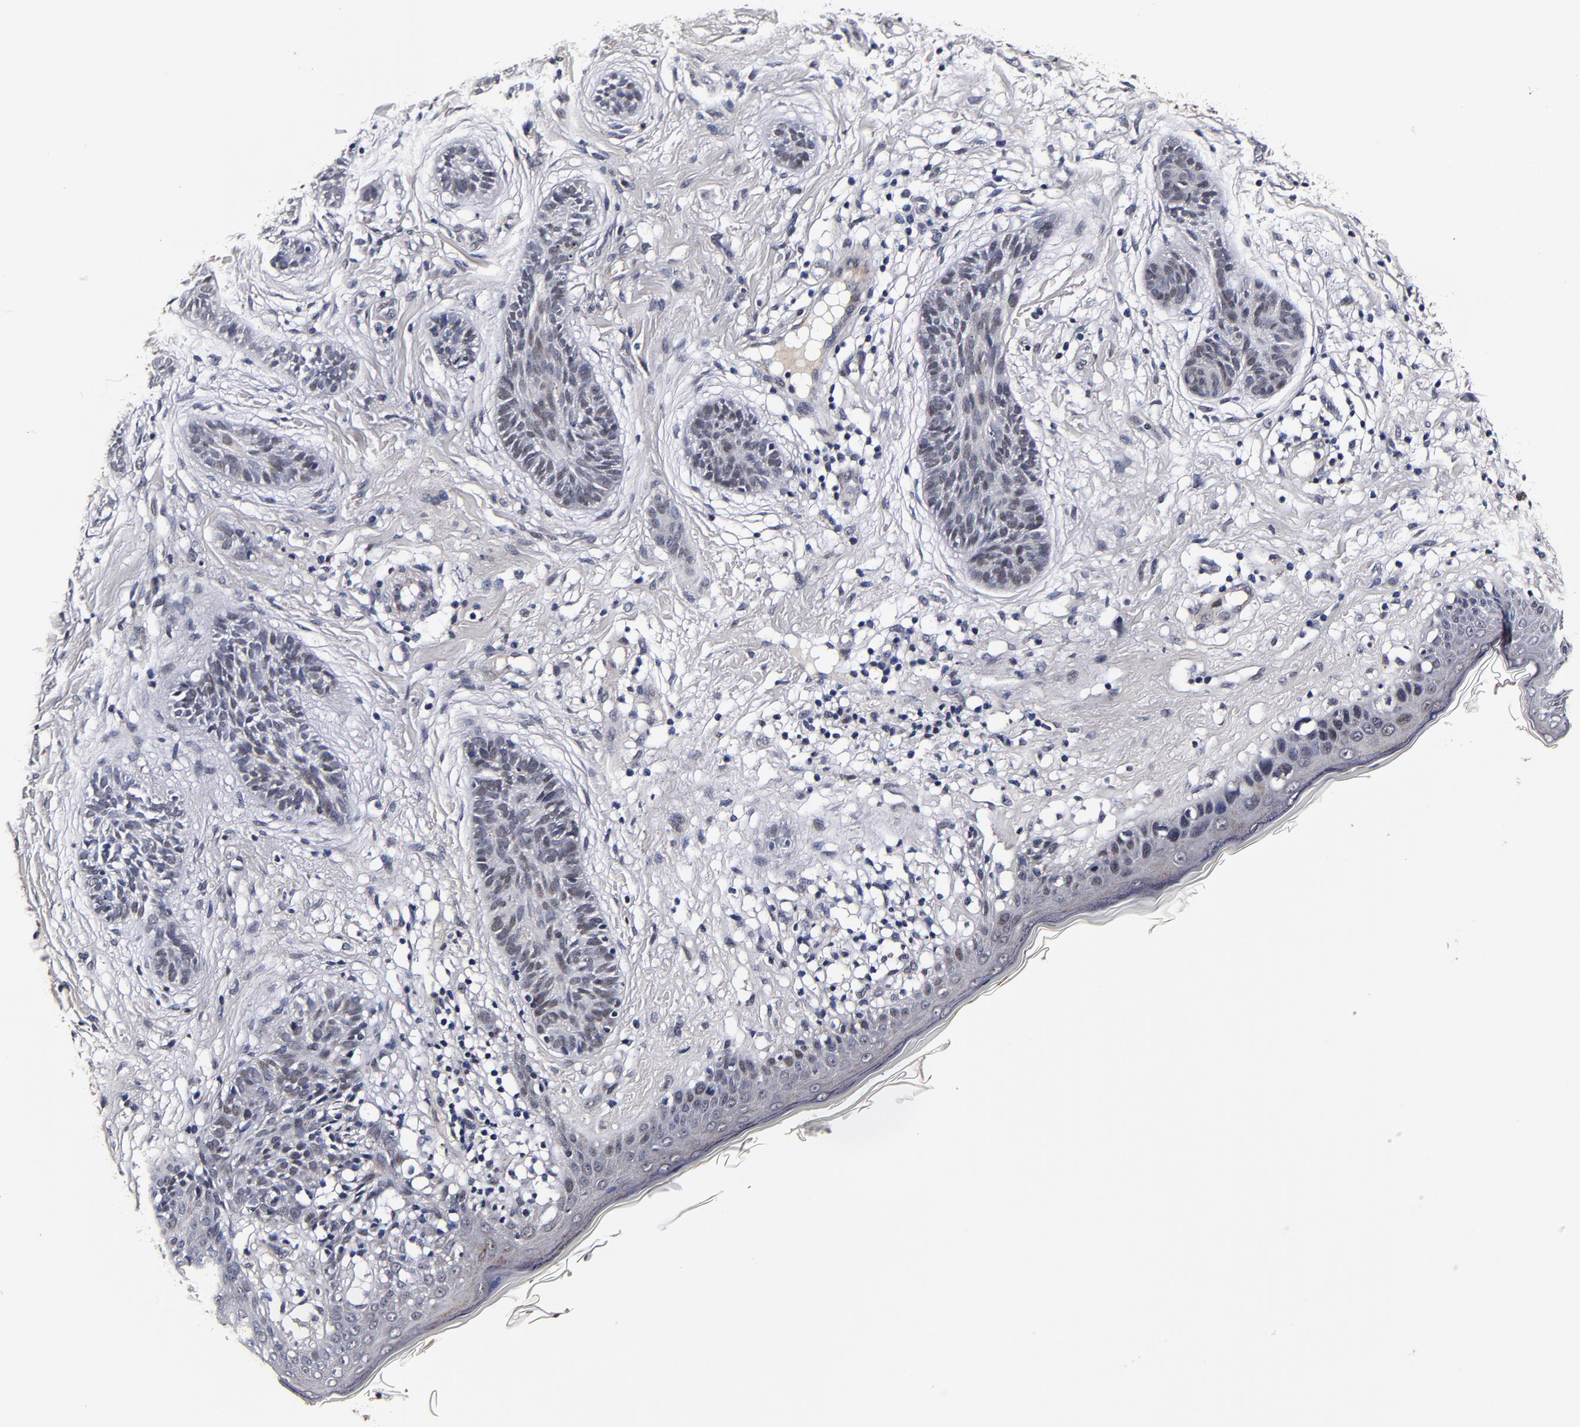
{"staining": {"intensity": "negative", "quantity": "none", "location": "none"}, "tissue": "skin cancer", "cell_type": "Tumor cells", "image_type": "cancer", "snomed": [{"axis": "morphology", "description": "Normal tissue, NOS"}, {"axis": "morphology", "description": "Basal cell carcinoma"}, {"axis": "topography", "description": "Skin"}], "caption": "Tumor cells are negative for brown protein staining in skin cancer.", "gene": "MMP15", "patient": {"sex": "male", "age": 63}}